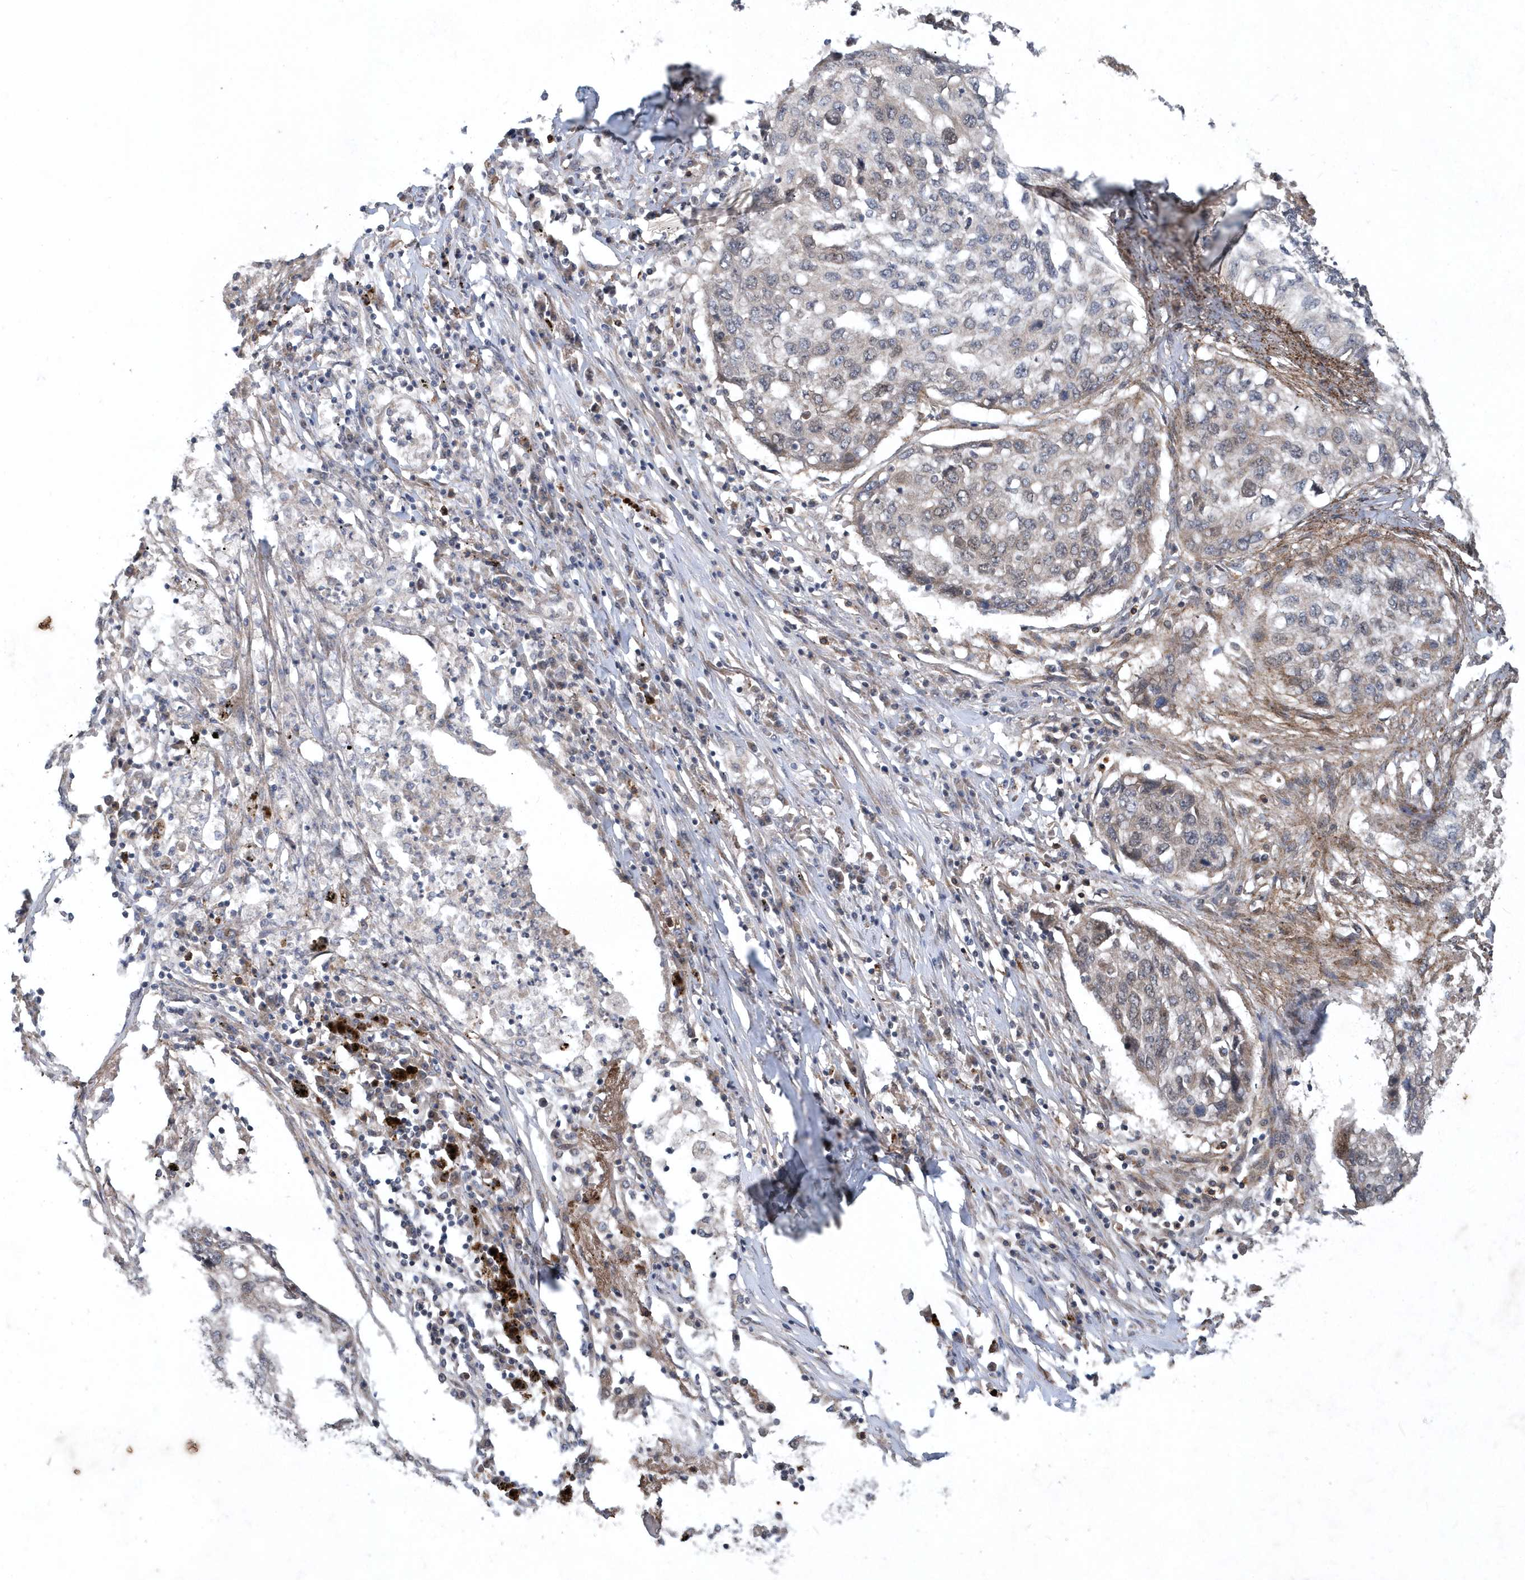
{"staining": {"intensity": "weak", "quantity": "<25%", "location": "cytoplasmic/membranous"}, "tissue": "lung cancer", "cell_type": "Tumor cells", "image_type": "cancer", "snomed": [{"axis": "morphology", "description": "Squamous cell carcinoma, NOS"}, {"axis": "topography", "description": "Lung"}], "caption": "Photomicrograph shows no protein staining in tumor cells of lung cancer tissue.", "gene": "HMGCS1", "patient": {"sex": "female", "age": 63}}